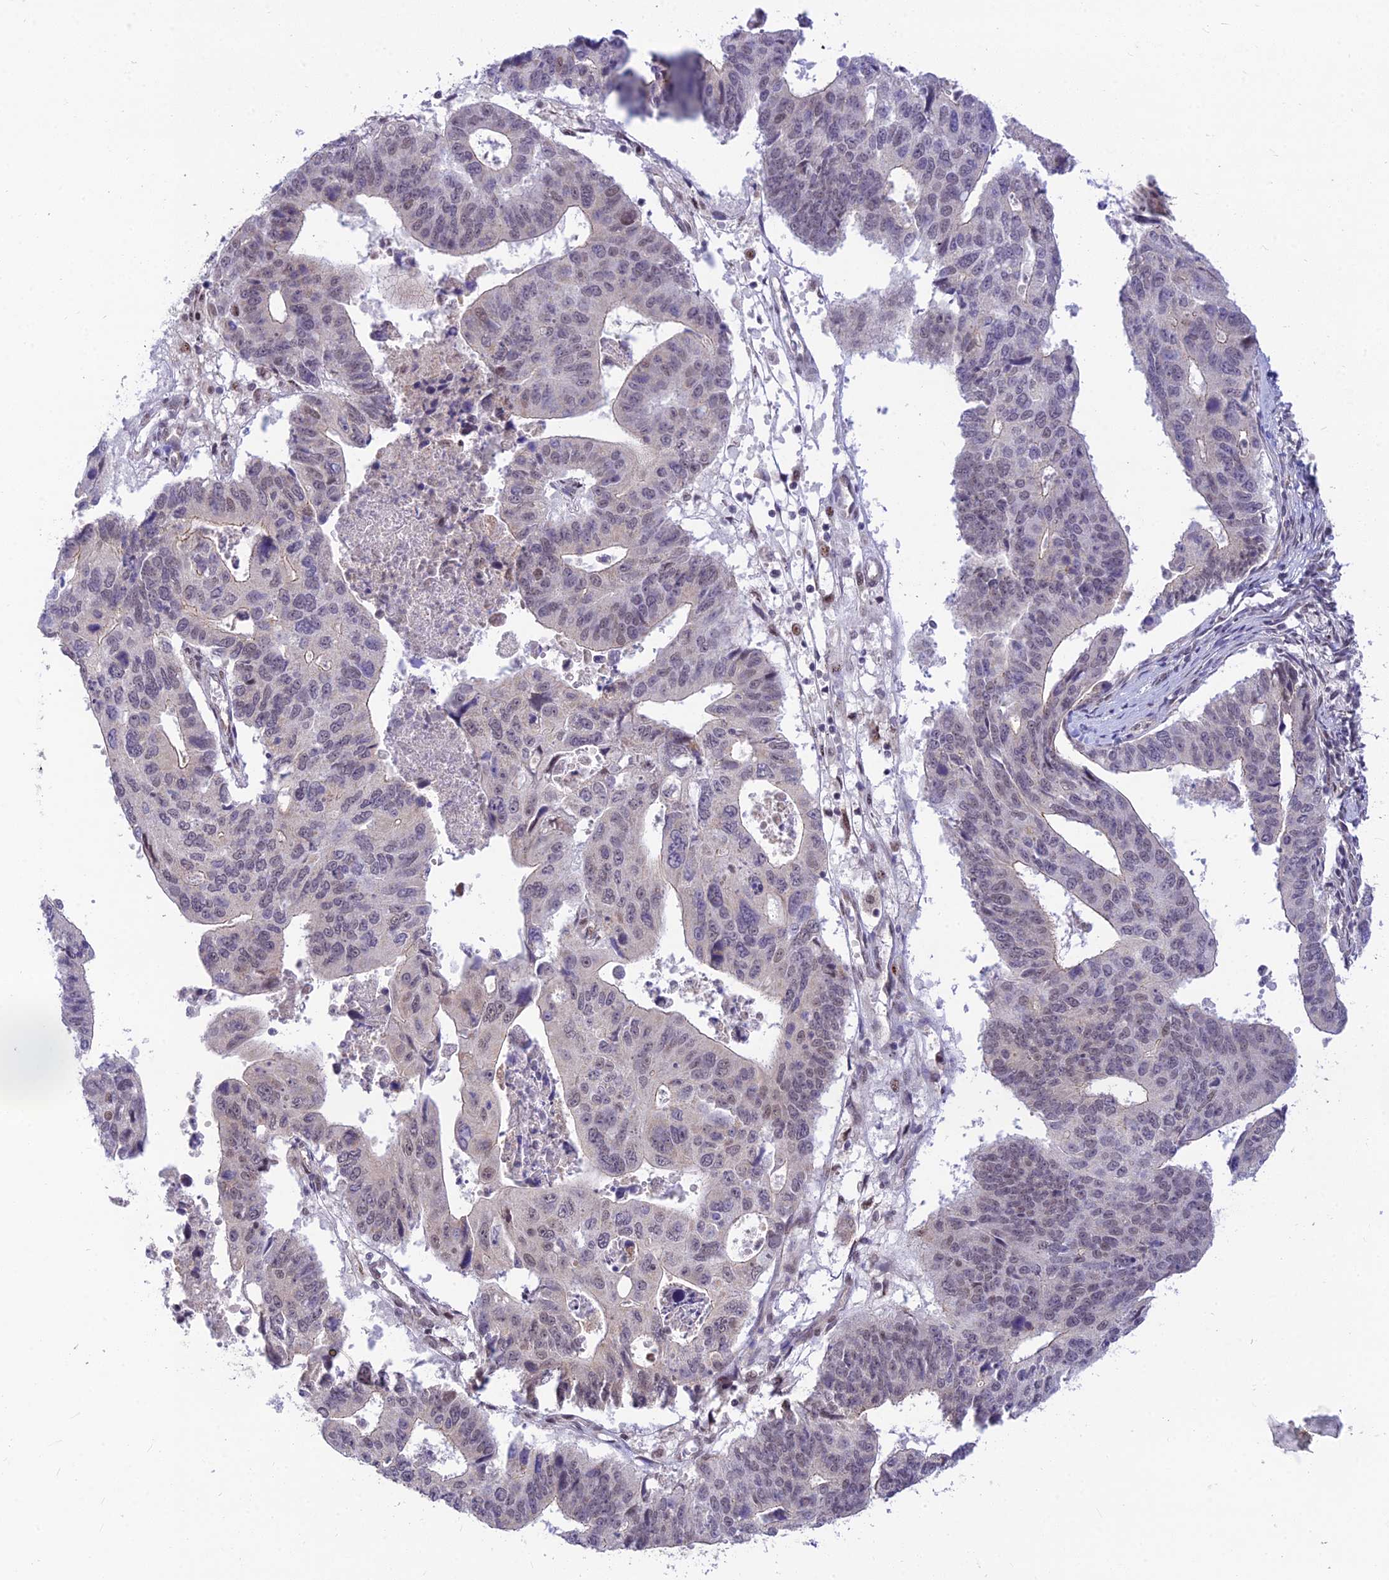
{"staining": {"intensity": "weak", "quantity": "<25%", "location": "nuclear"}, "tissue": "stomach cancer", "cell_type": "Tumor cells", "image_type": "cancer", "snomed": [{"axis": "morphology", "description": "Adenocarcinoma, NOS"}, {"axis": "topography", "description": "Stomach"}], "caption": "Immunohistochemistry (IHC) histopathology image of stomach cancer (adenocarcinoma) stained for a protein (brown), which exhibits no positivity in tumor cells.", "gene": "MICOS13", "patient": {"sex": "male", "age": 59}}